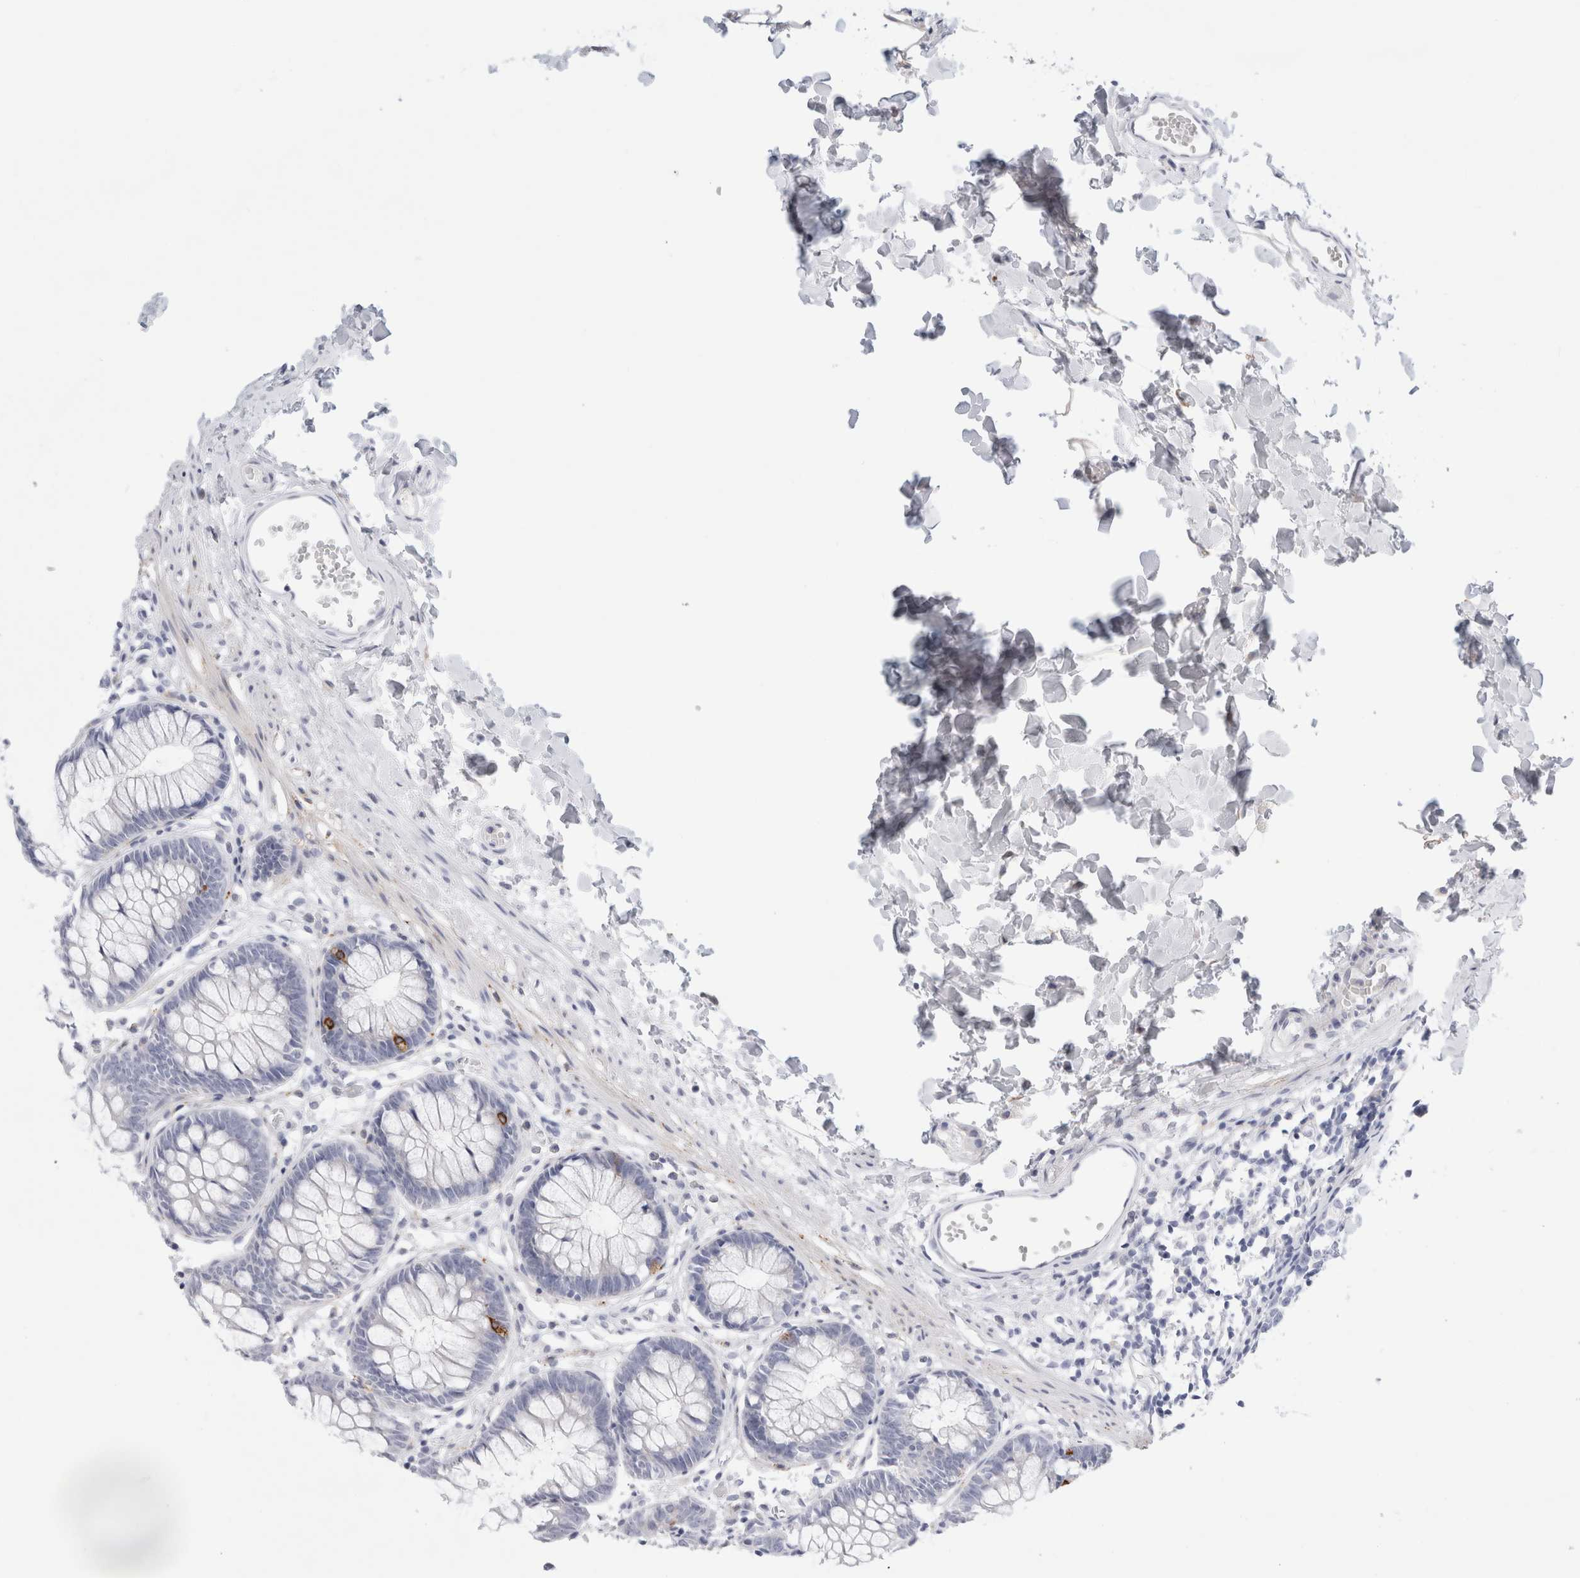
{"staining": {"intensity": "negative", "quantity": "none", "location": "none"}, "tissue": "colon", "cell_type": "Endothelial cells", "image_type": "normal", "snomed": [{"axis": "morphology", "description": "Normal tissue, NOS"}, {"axis": "topography", "description": "Colon"}], "caption": "An immunohistochemistry (IHC) photomicrograph of normal colon is shown. There is no staining in endothelial cells of colon. (DAB (3,3'-diaminobenzidine) immunohistochemistry visualized using brightfield microscopy, high magnification).", "gene": "MUC15", "patient": {"sex": "male", "age": 14}}